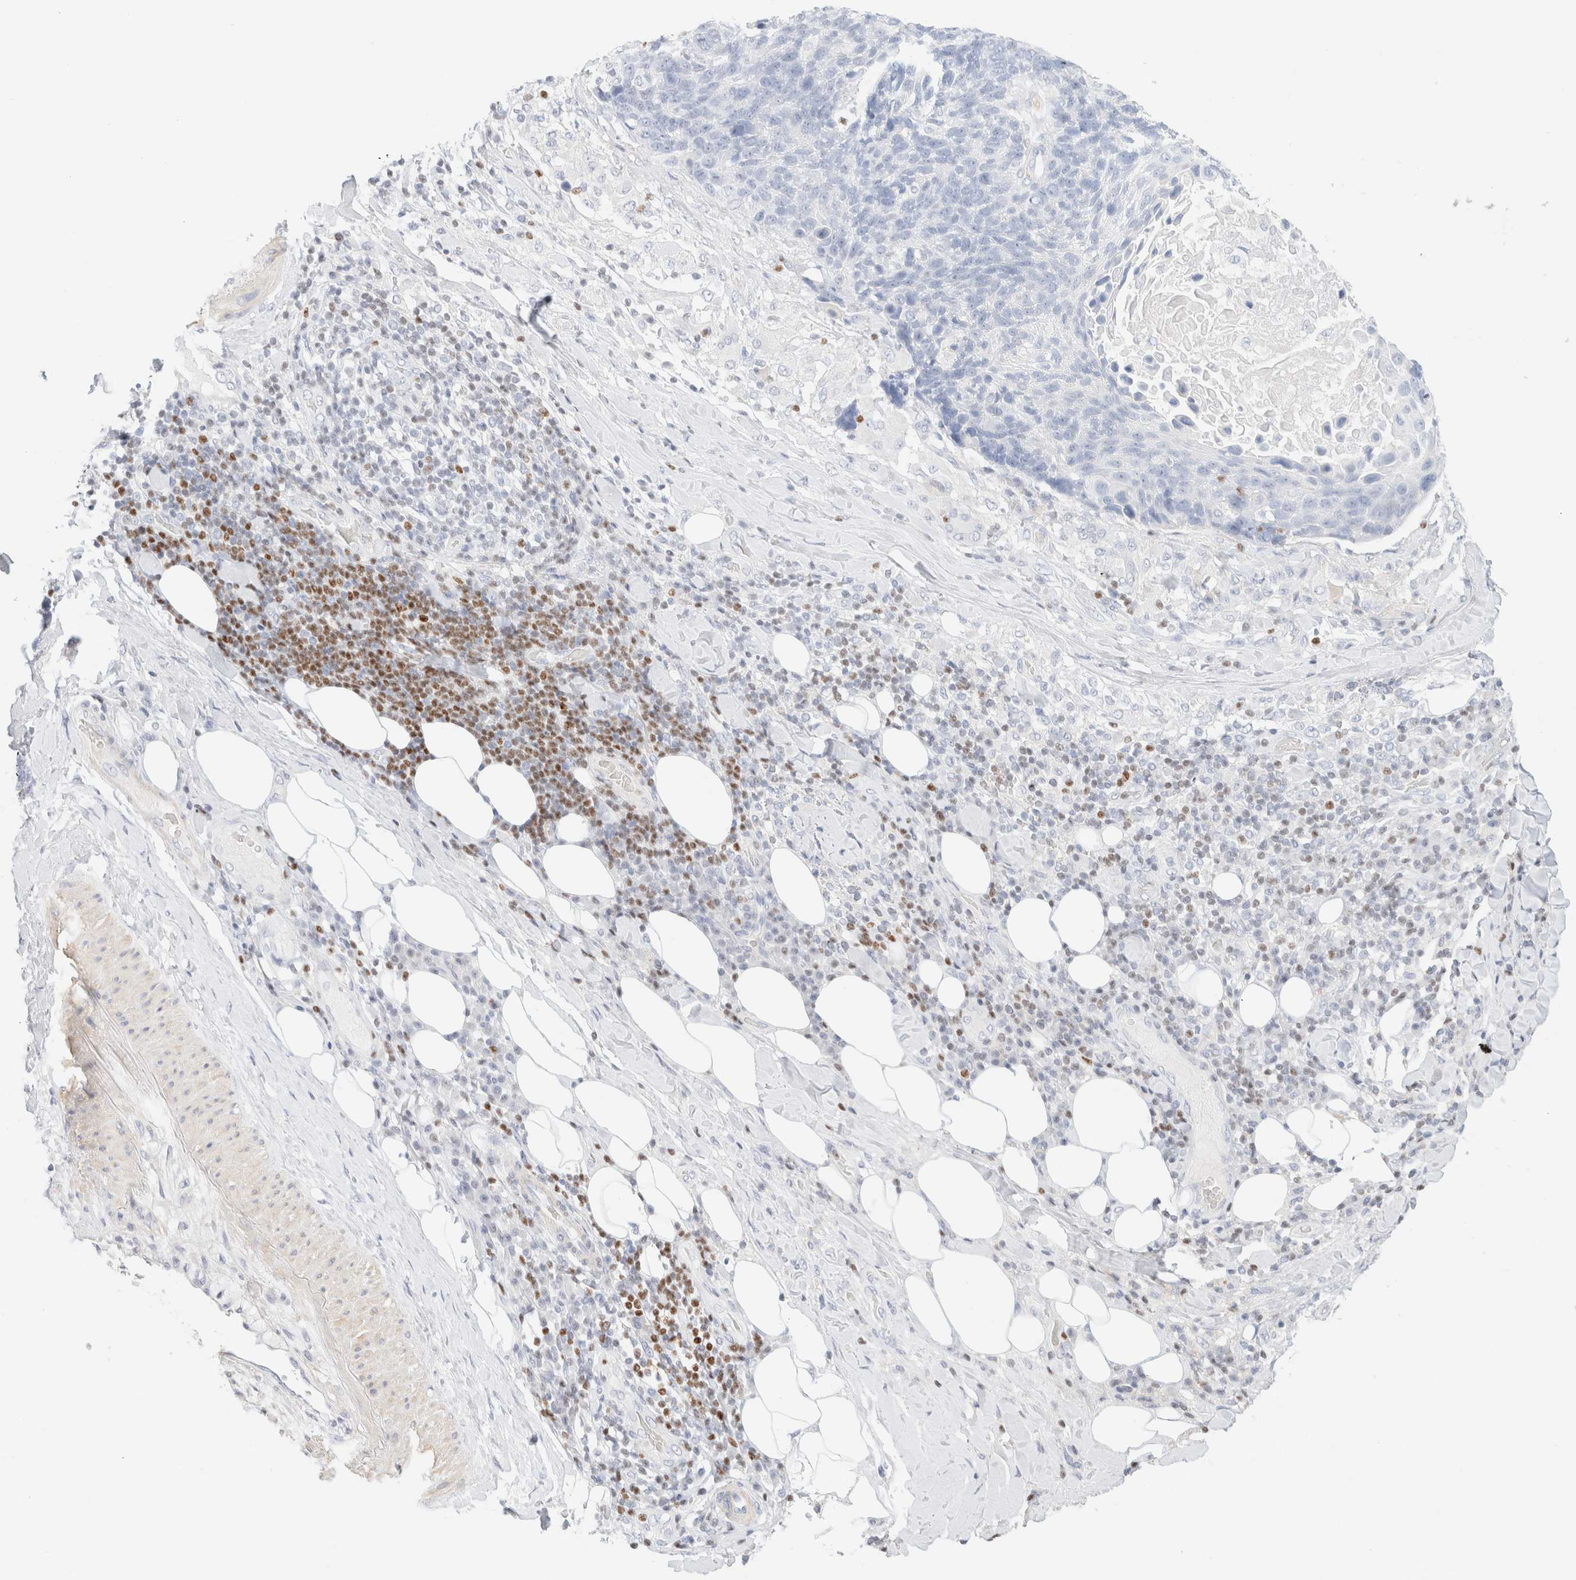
{"staining": {"intensity": "negative", "quantity": "none", "location": "none"}, "tissue": "lung cancer", "cell_type": "Tumor cells", "image_type": "cancer", "snomed": [{"axis": "morphology", "description": "Squamous cell carcinoma, NOS"}, {"axis": "topography", "description": "Lung"}], "caption": "Tumor cells show no significant protein staining in squamous cell carcinoma (lung). (Brightfield microscopy of DAB (3,3'-diaminobenzidine) immunohistochemistry (IHC) at high magnification).", "gene": "IKZF3", "patient": {"sex": "male", "age": 66}}